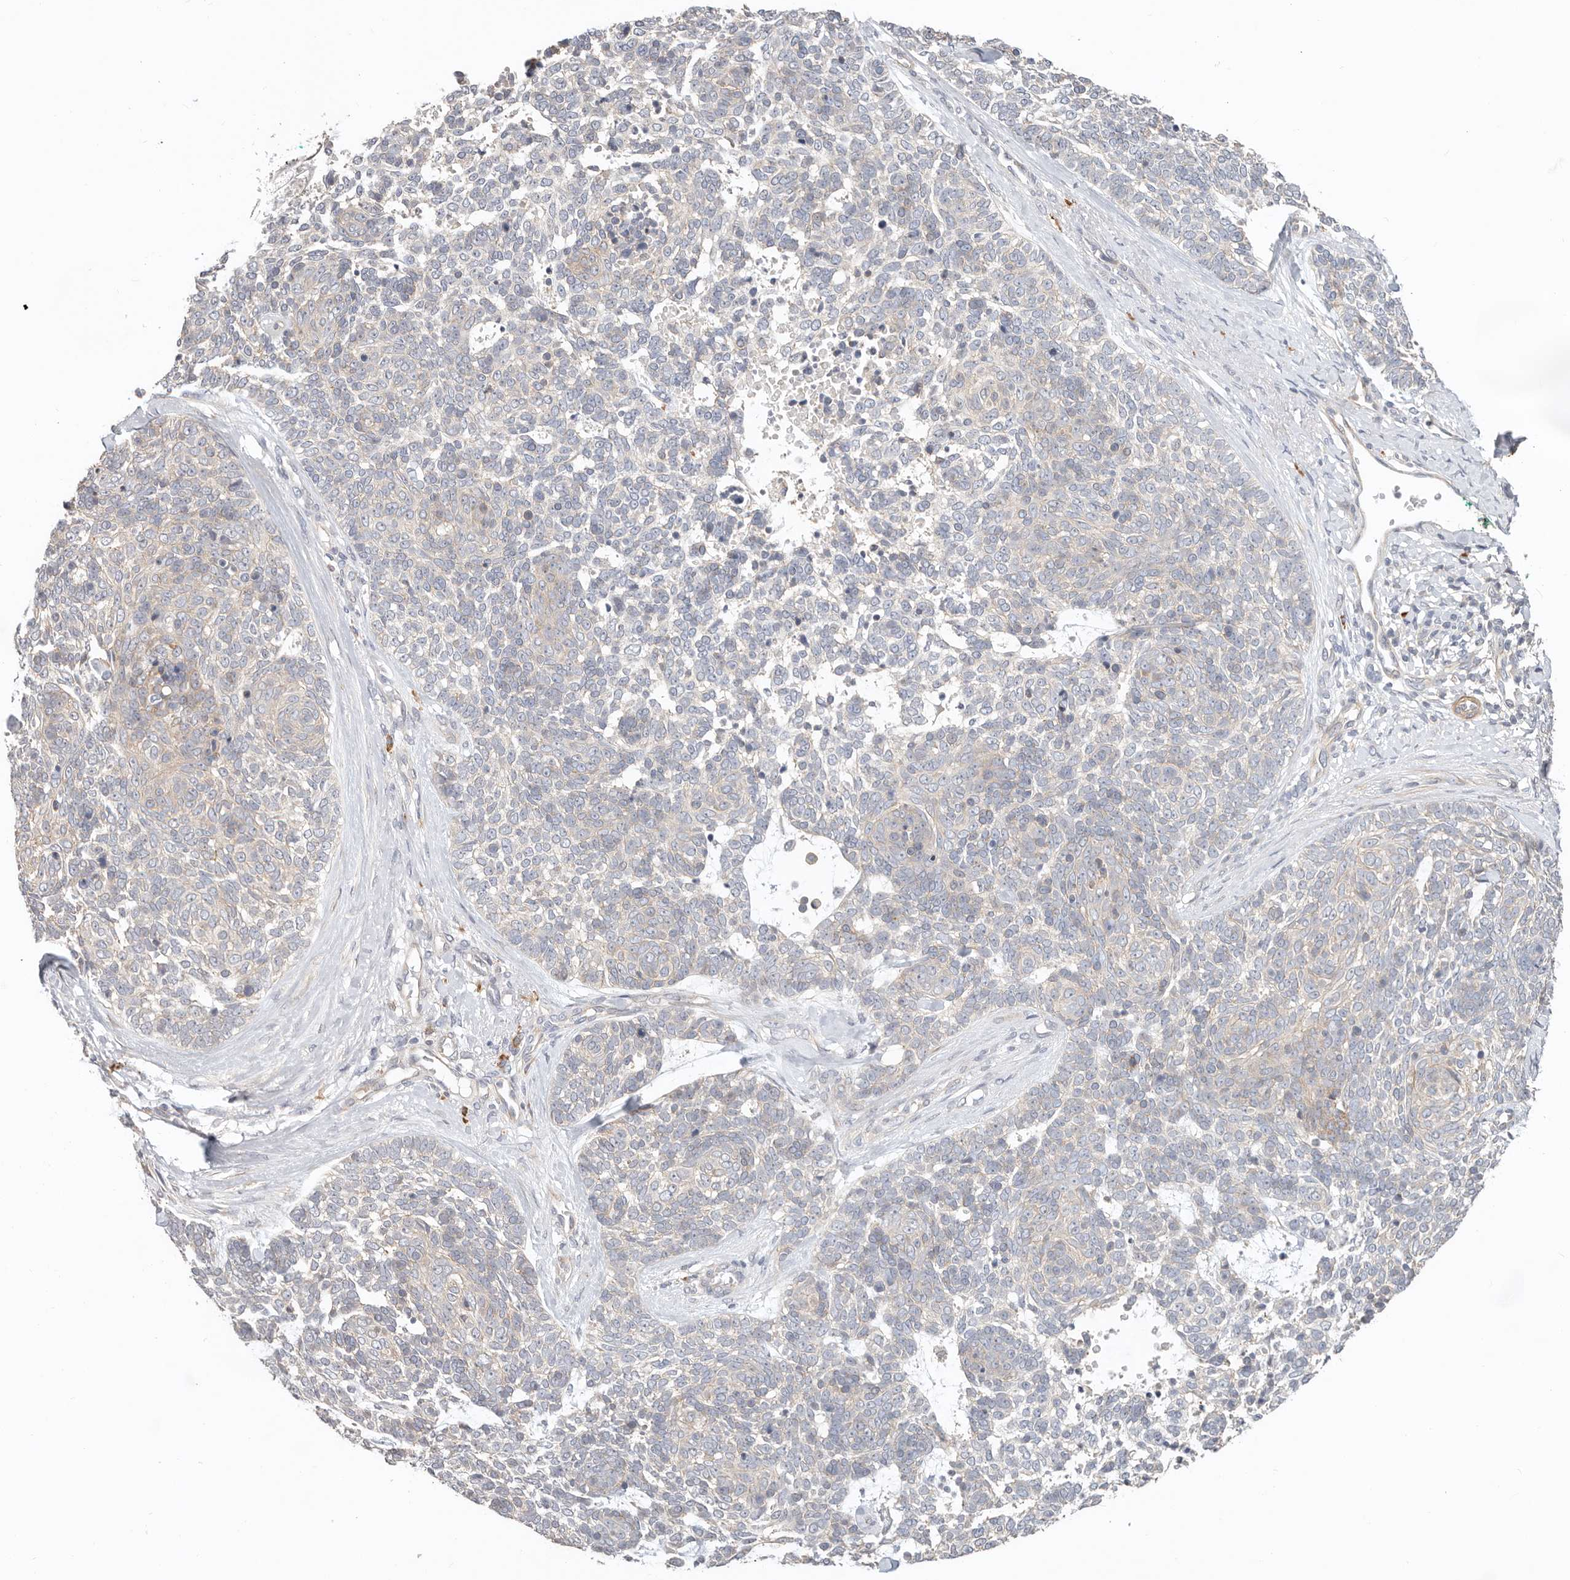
{"staining": {"intensity": "negative", "quantity": "none", "location": "none"}, "tissue": "skin cancer", "cell_type": "Tumor cells", "image_type": "cancer", "snomed": [{"axis": "morphology", "description": "Basal cell carcinoma"}, {"axis": "topography", "description": "Skin"}], "caption": "A histopathology image of skin cancer (basal cell carcinoma) stained for a protein displays no brown staining in tumor cells. (IHC, brightfield microscopy, high magnification).", "gene": "ZRANB1", "patient": {"sex": "female", "age": 81}}